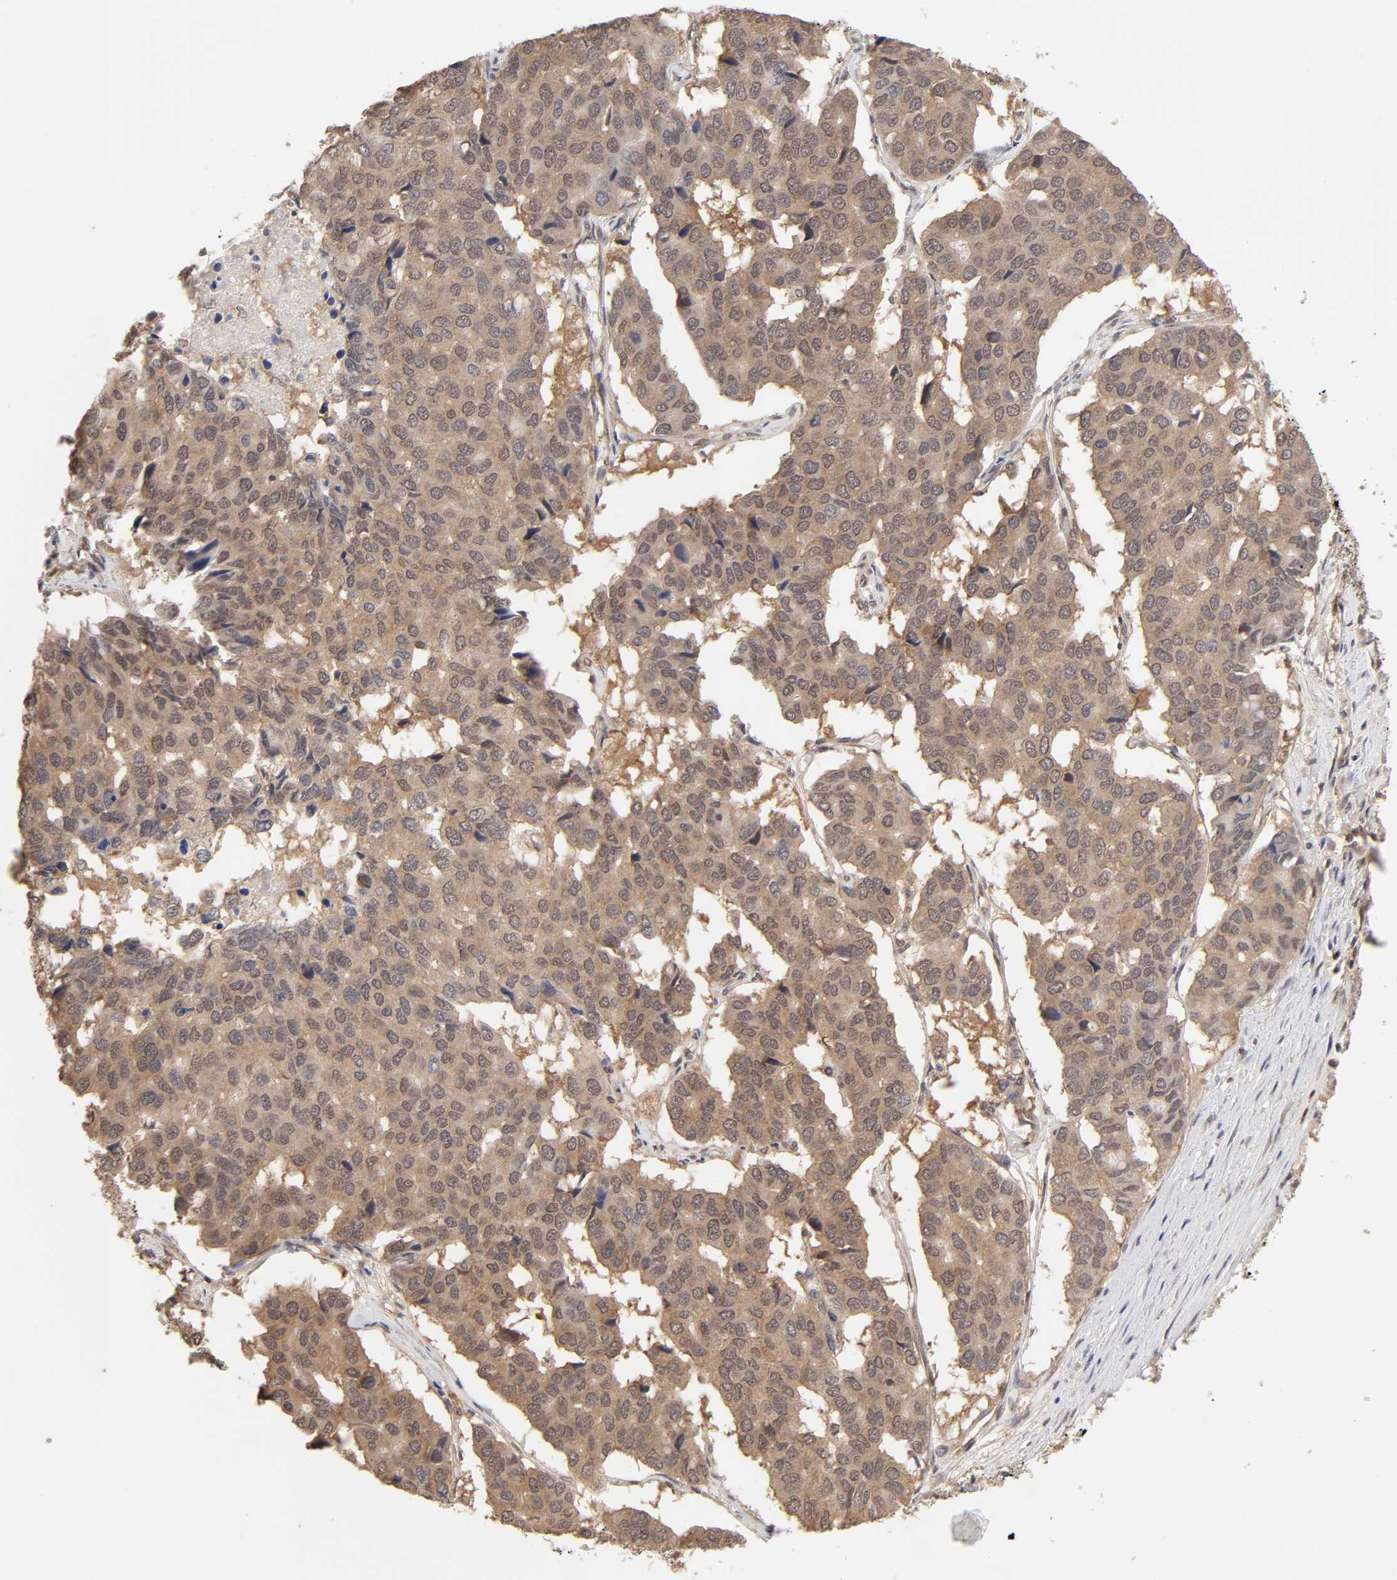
{"staining": {"intensity": "moderate", "quantity": ">75%", "location": "cytoplasmic/membranous"}, "tissue": "pancreatic cancer", "cell_type": "Tumor cells", "image_type": "cancer", "snomed": [{"axis": "morphology", "description": "Adenocarcinoma, NOS"}, {"axis": "topography", "description": "Pancreas"}], "caption": "Adenocarcinoma (pancreatic) stained with immunohistochemistry displays moderate cytoplasmic/membranous expression in approximately >75% of tumor cells.", "gene": "MAPK1", "patient": {"sex": "male", "age": 50}}